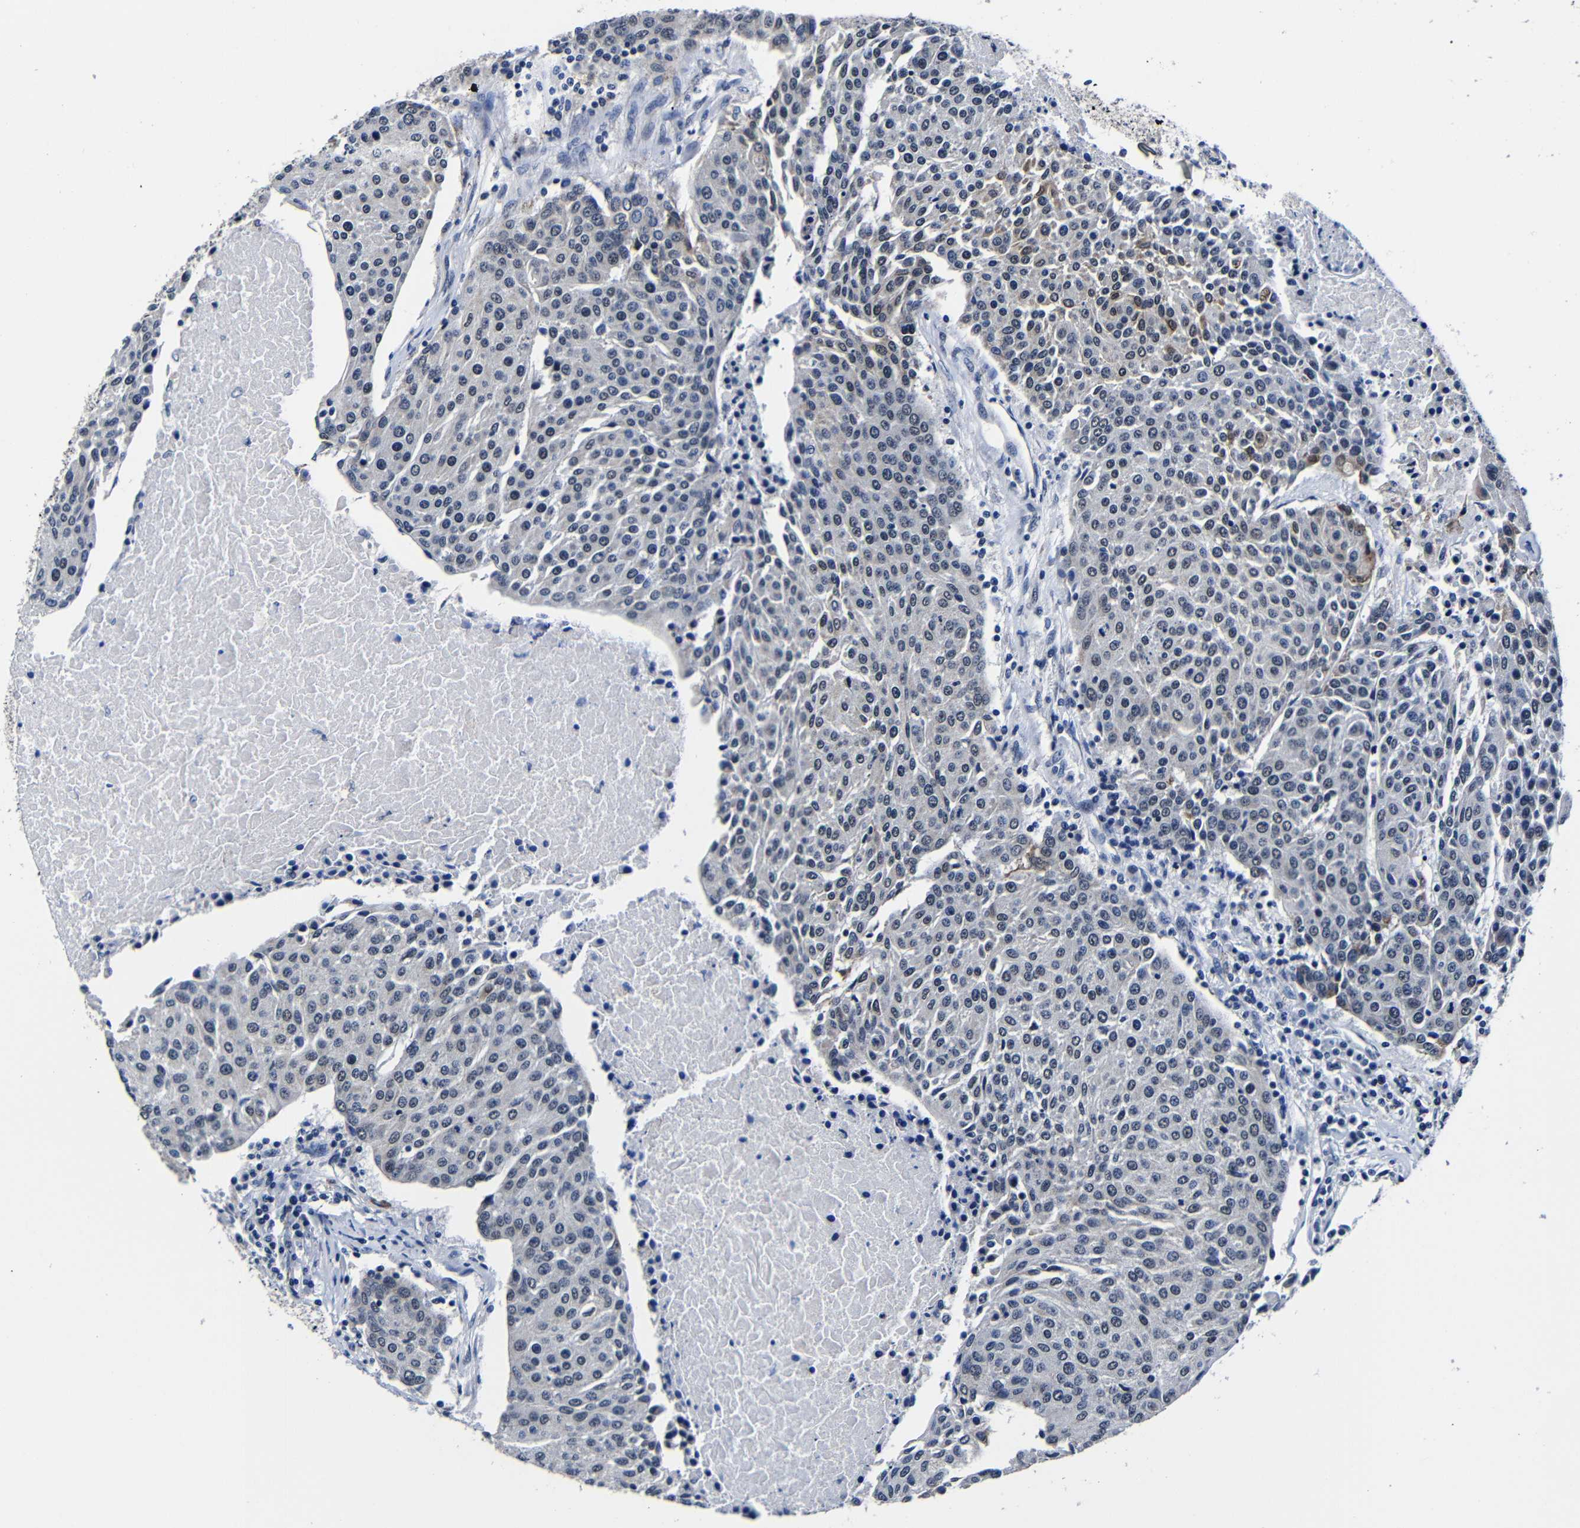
{"staining": {"intensity": "negative", "quantity": "none", "location": "none"}, "tissue": "urothelial cancer", "cell_type": "Tumor cells", "image_type": "cancer", "snomed": [{"axis": "morphology", "description": "Urothelial carcinoma, High grade"}, {"axis": "topography", "description": "Urinary bladder"}], "caption": "Tumor cells show no significant protein staining in urothelial cancer. Nuclei are stained in blue.", "gene": "DEPP1", "patient": {"sex": "female", "age": 85}}